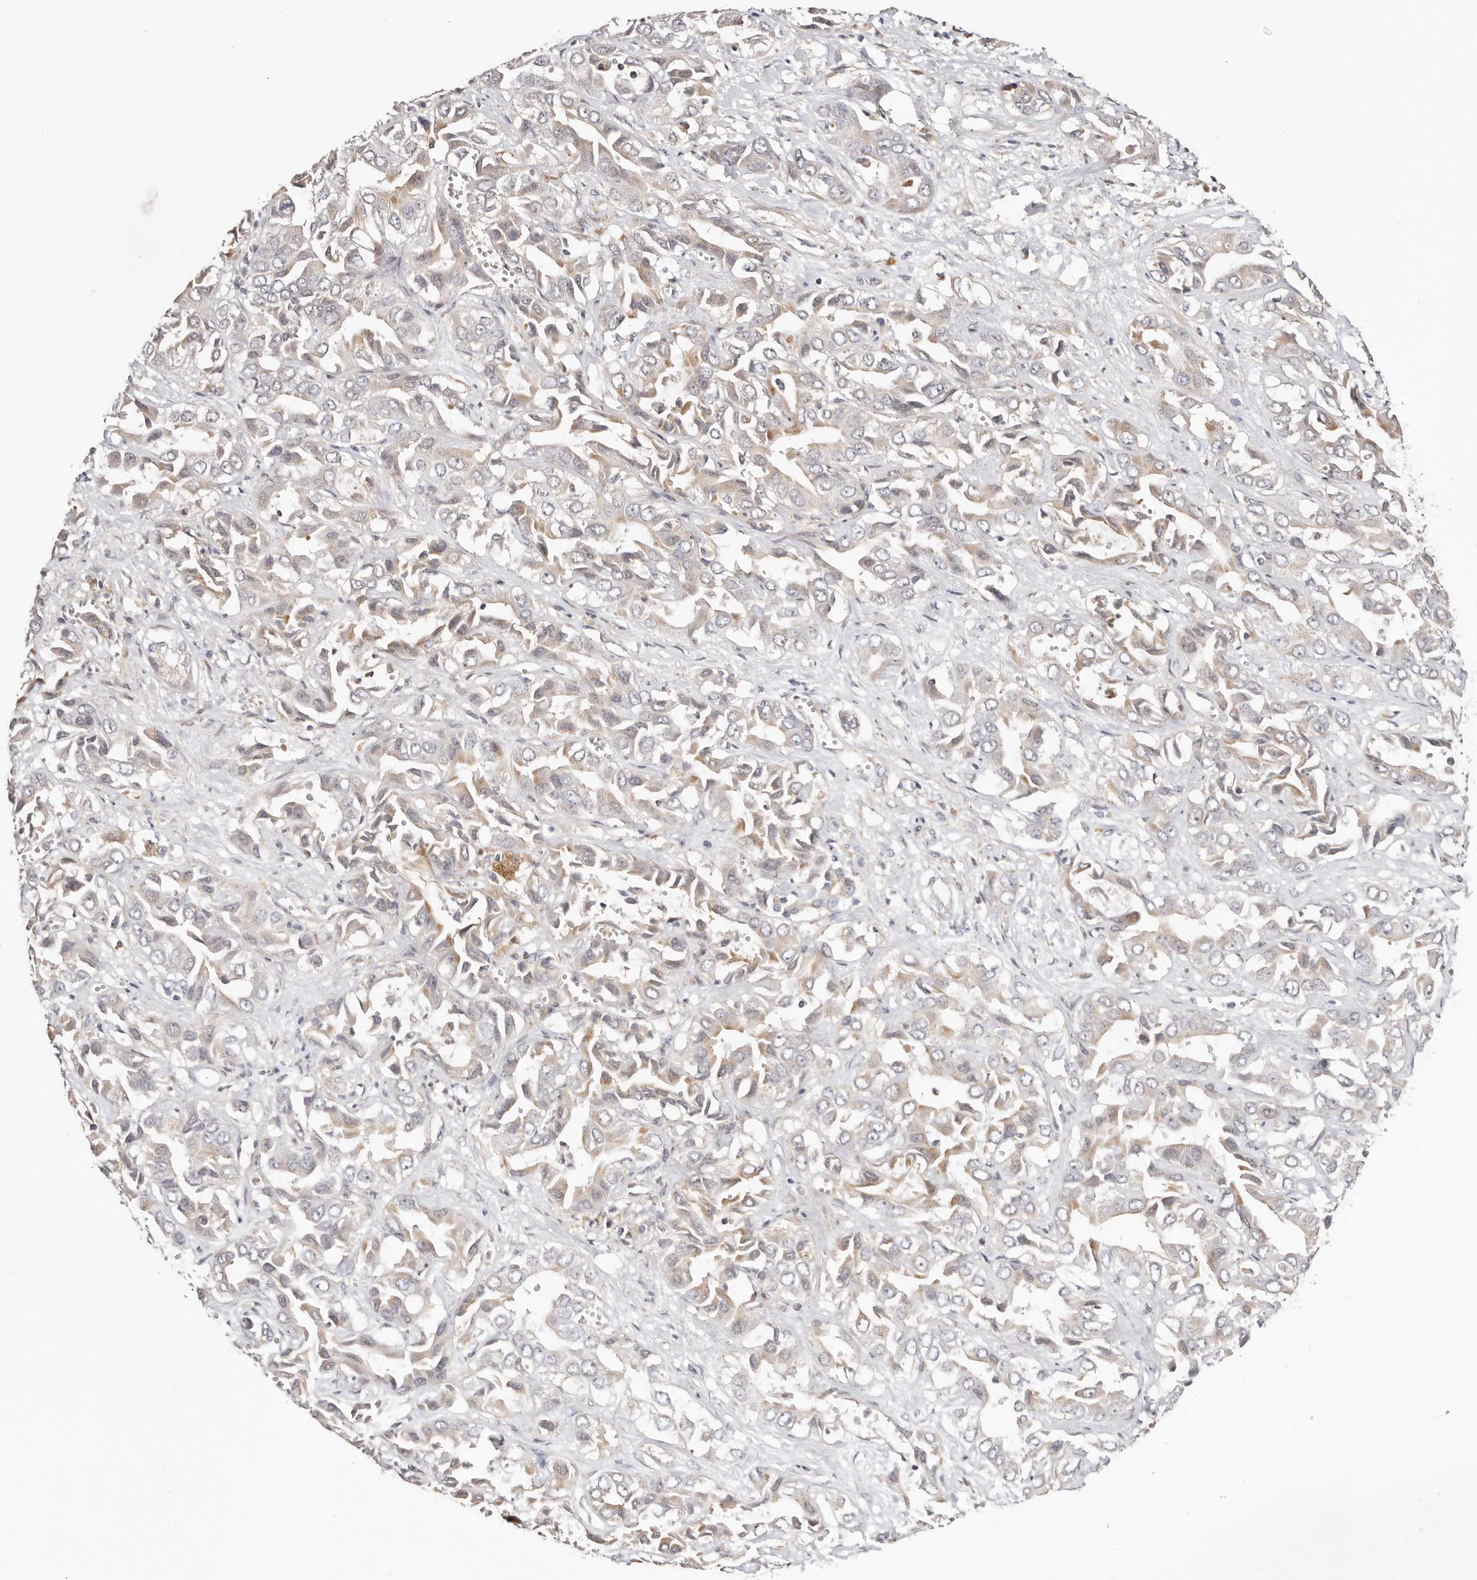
{"staining": {"intensity": "weak", "quantity": "<25%", "location": "cytoplasmic/membranous"}, "tissue": "liver cancer", "cell_type": "Tumor cells", "image_type": "cancer", "snomed": [{"axis": "morphology", "description": "Cholangiocarcinoma"}, {"axis": "topography", "description": "Liver"}], "caption": "A high-resolution histopathology image shows immunohistochemistry (IHC) staining of liver cancer, which shows no significant staining in tumor cells.", "gene": "CTNNBL1", "patient": {"sex": "female", "age": 52}}